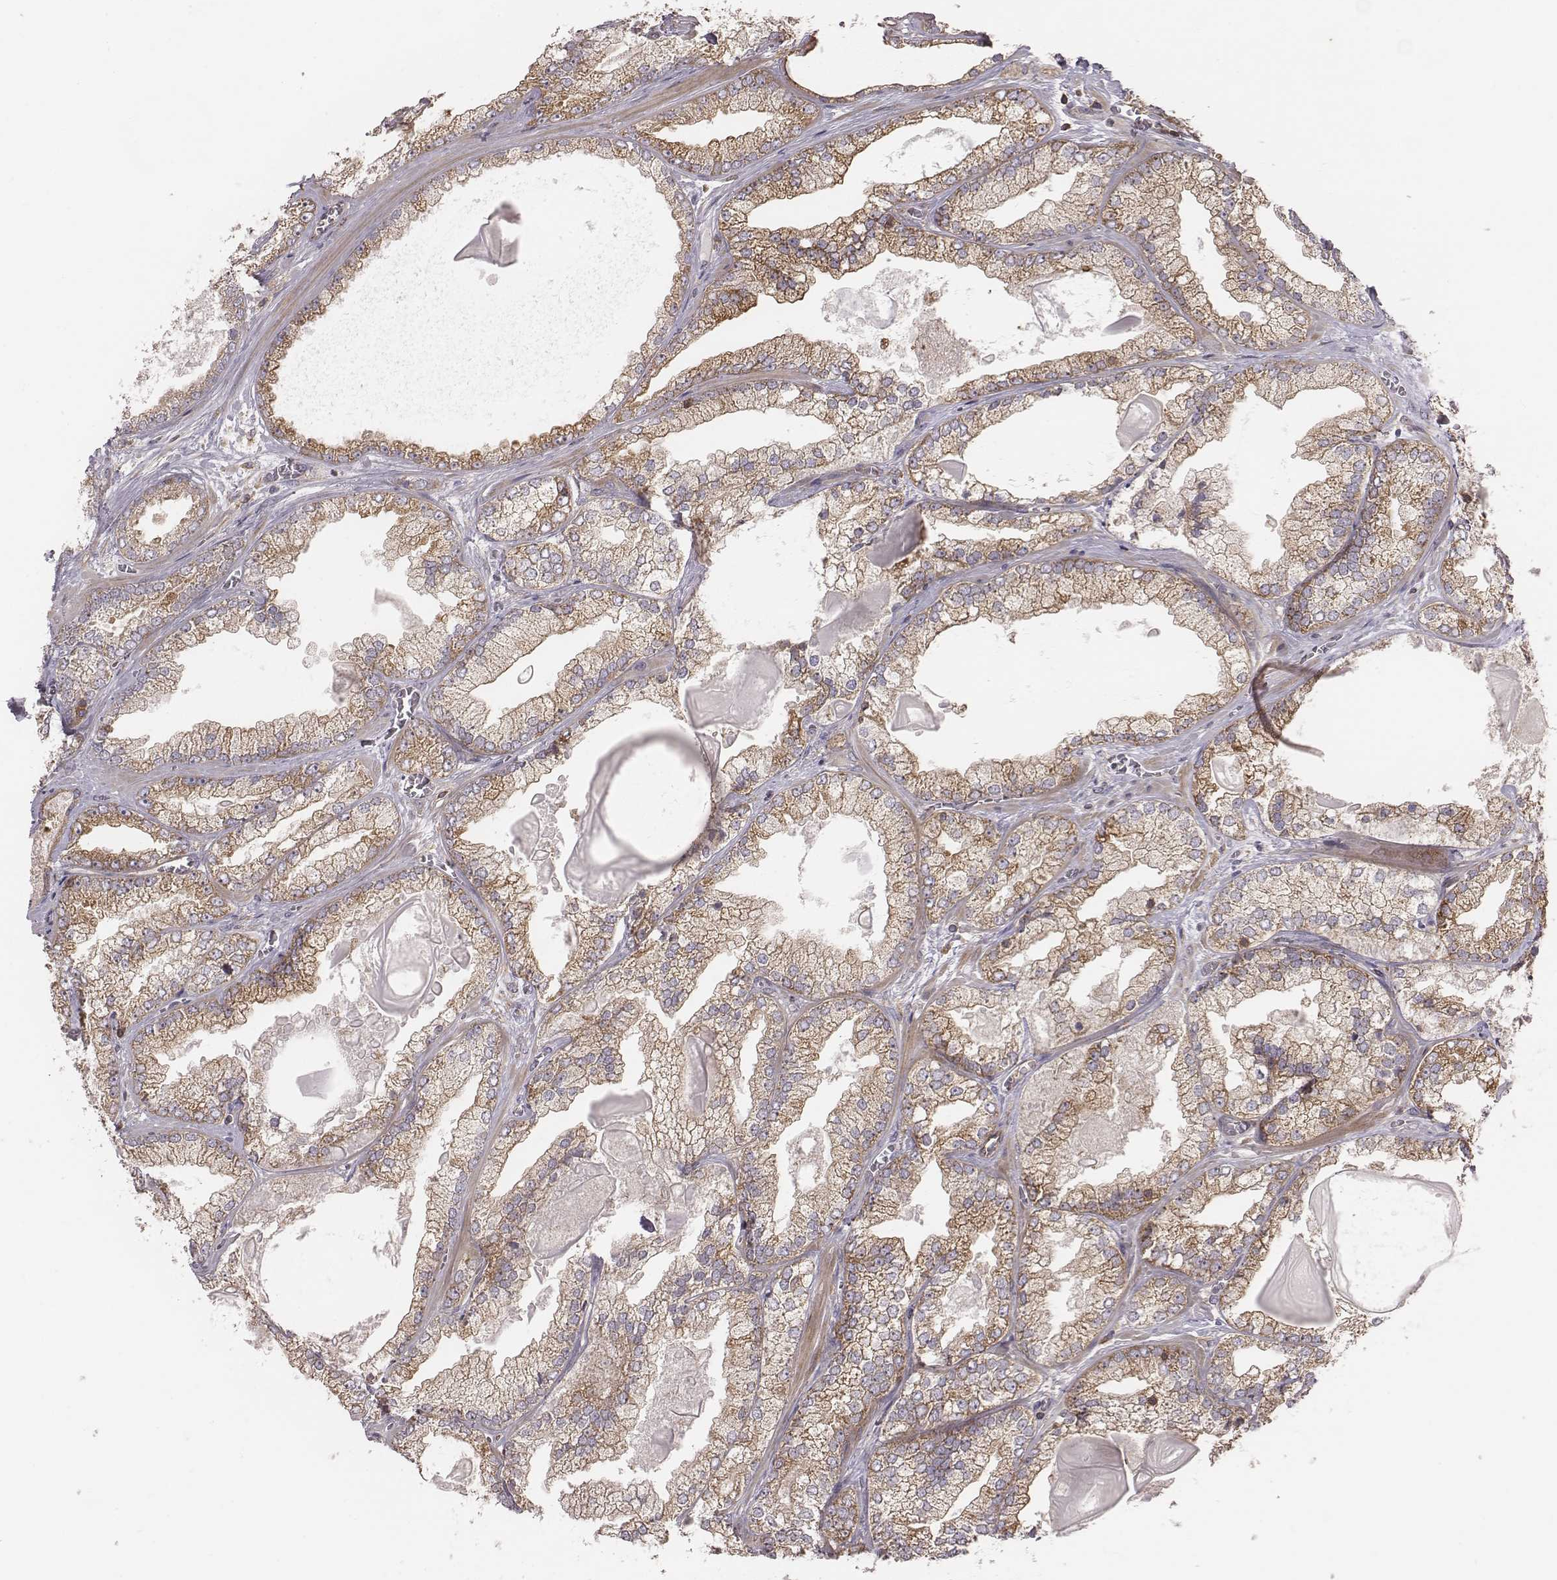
{"staining": {"intensity": "moderate", "quantity": "25%-75%", "location": "cytoplasmic/membranous"}, "tissue": "prostate cancer", "cell_type": "Tumor cells", "image_type": "cancer", "snomed": [{"axis": "morphology", "description": "Adenocarcinoma, Low grade"}, {"axis": "topography", "description": "Prostate"}], "caption": "Prostate cancer stained for a protein demonstrates moderate cytoplasmic/membranous positivity in tumor cells.", "gene": "CAD", "patient": {"sex": "male", "age": 57}}